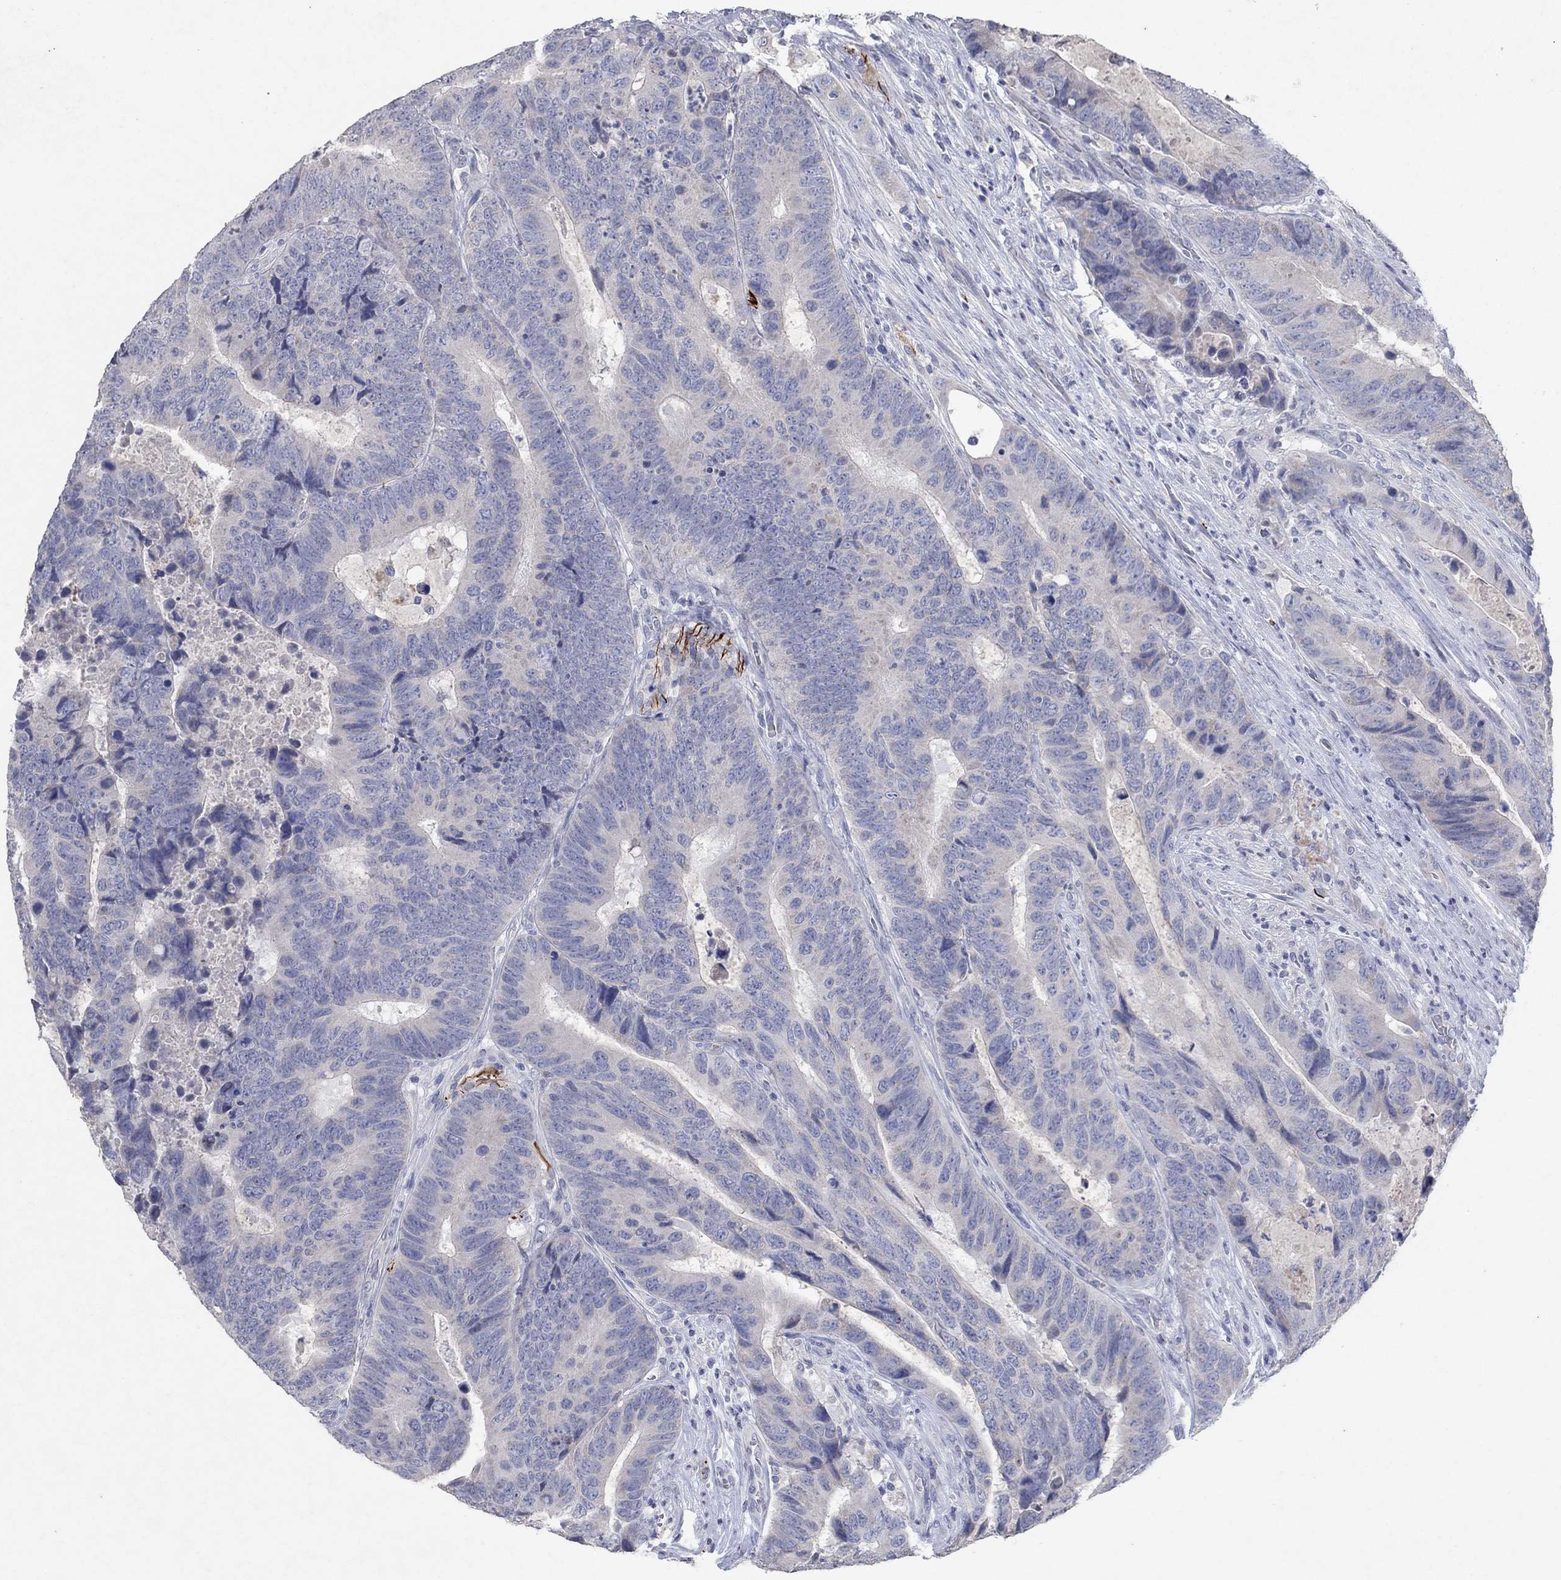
{"staining": {"intensity": "negative", "quantity": "none", "location": "none"}, "tissue": "colorectal cancer", "cell_type": "Tumor cells", "image_type": "cancer", "snomed": [{"axis": "morphology", "description": "Adenocarcinoma, NOS"}, {"axis": "topography", "description": "Colon"}], "caption": "A high-resolution photomicrograph shows immunohistochemistry (IHC) staining of colorectal cancer, which exhibits no significant staining in tumor cells.", "gene": "KRT40", "patient": {"sex": "female", "age": 56}}